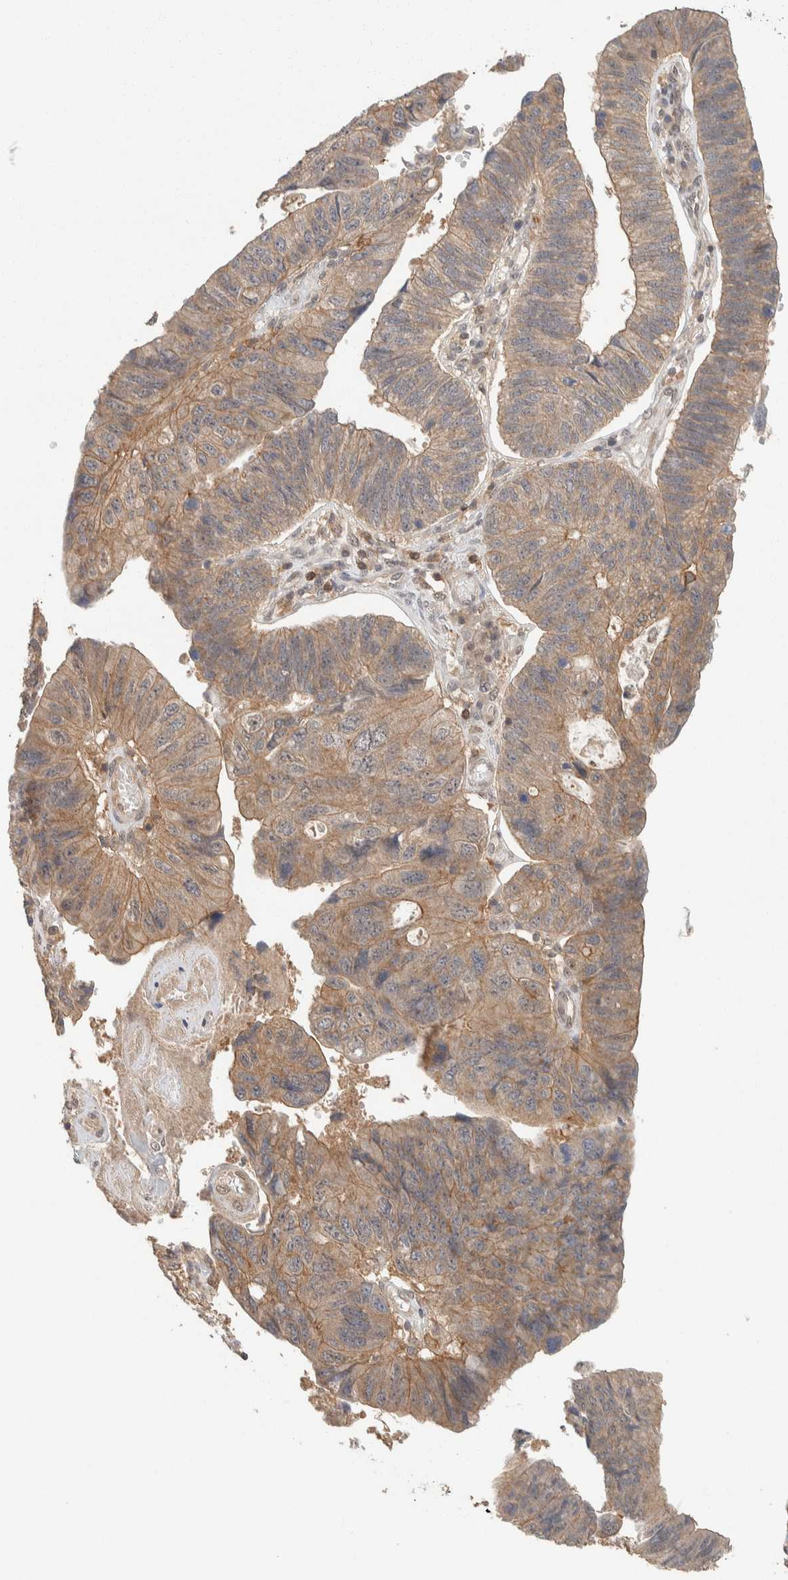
{"staining": {"intensity": "weak", "quantity": ">75%", "location": "cytoplasmic/membranous"}, "tissue": "stomach cancer", "cell_type": "Tumor cells", "image_type": "cancer", "snomed": [{"axis": "morphology", "description": "Adenocarcinoma, NOS"}, {"axis": "topography", "description": "Stomach"}], "caption": "A histopathology image of stomach adenocarcinoma stained for a protein displays weak cytoplasmic/membranous brown staining in tumor cells.", "gene": "ZNF567", "patient": {"sex": "male", "age": 59}}